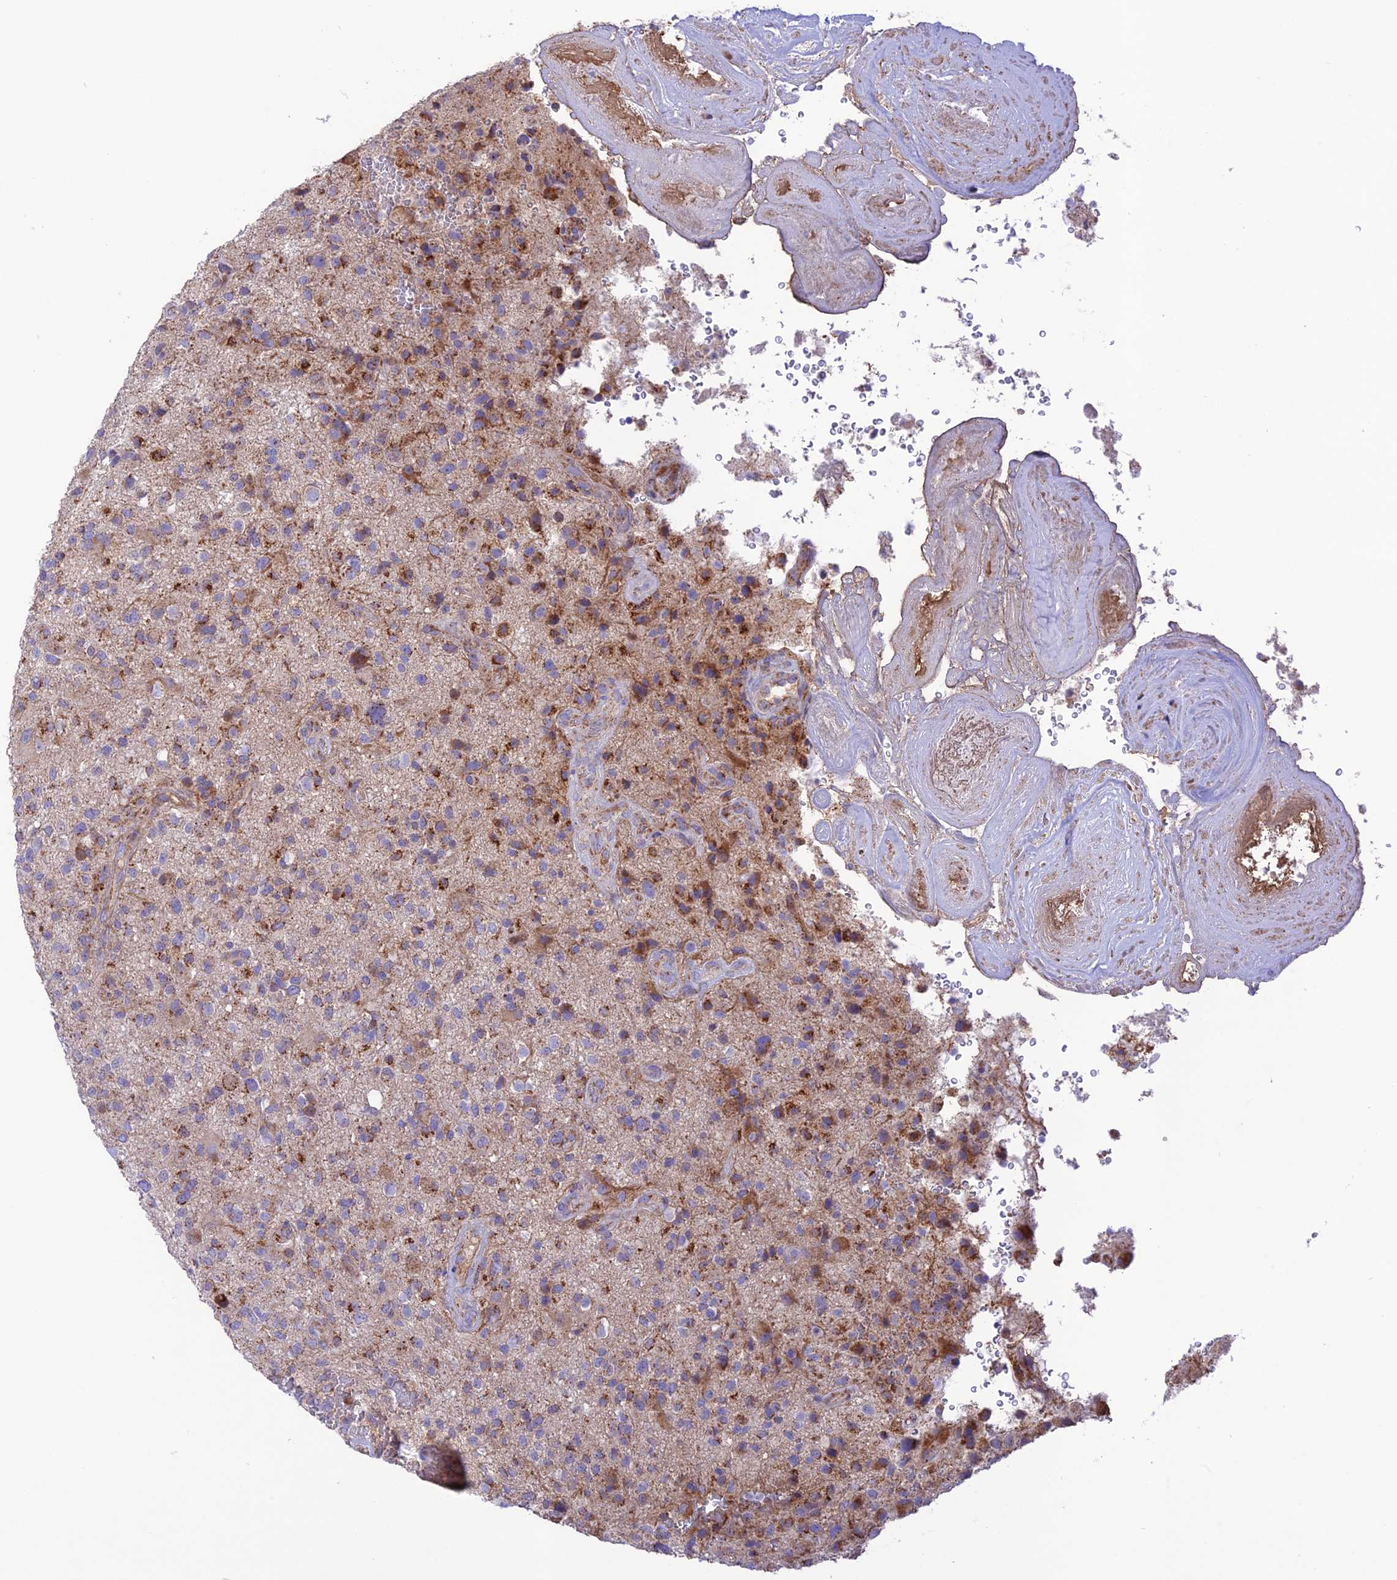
{"staining": {"intensity": "moderate", "quantity": "<25%", "location": "cytoplasmic/membranous"}, "tissue": "glioma", "cell_type": "Tumor cells", "image_type": "cancer", "snomed": [{"axis": "morphology", "description": "Glioma, malignant, High grade"}, {"axis": "topography", "description": "Brain"}], "caption": "An image of glioma stained for a protein exhibits moderate cytoplasmic/membranous brown staining in tumor cells.", "gene": "UAP1L1", "patient": {"sex": "male", "age": 47}}